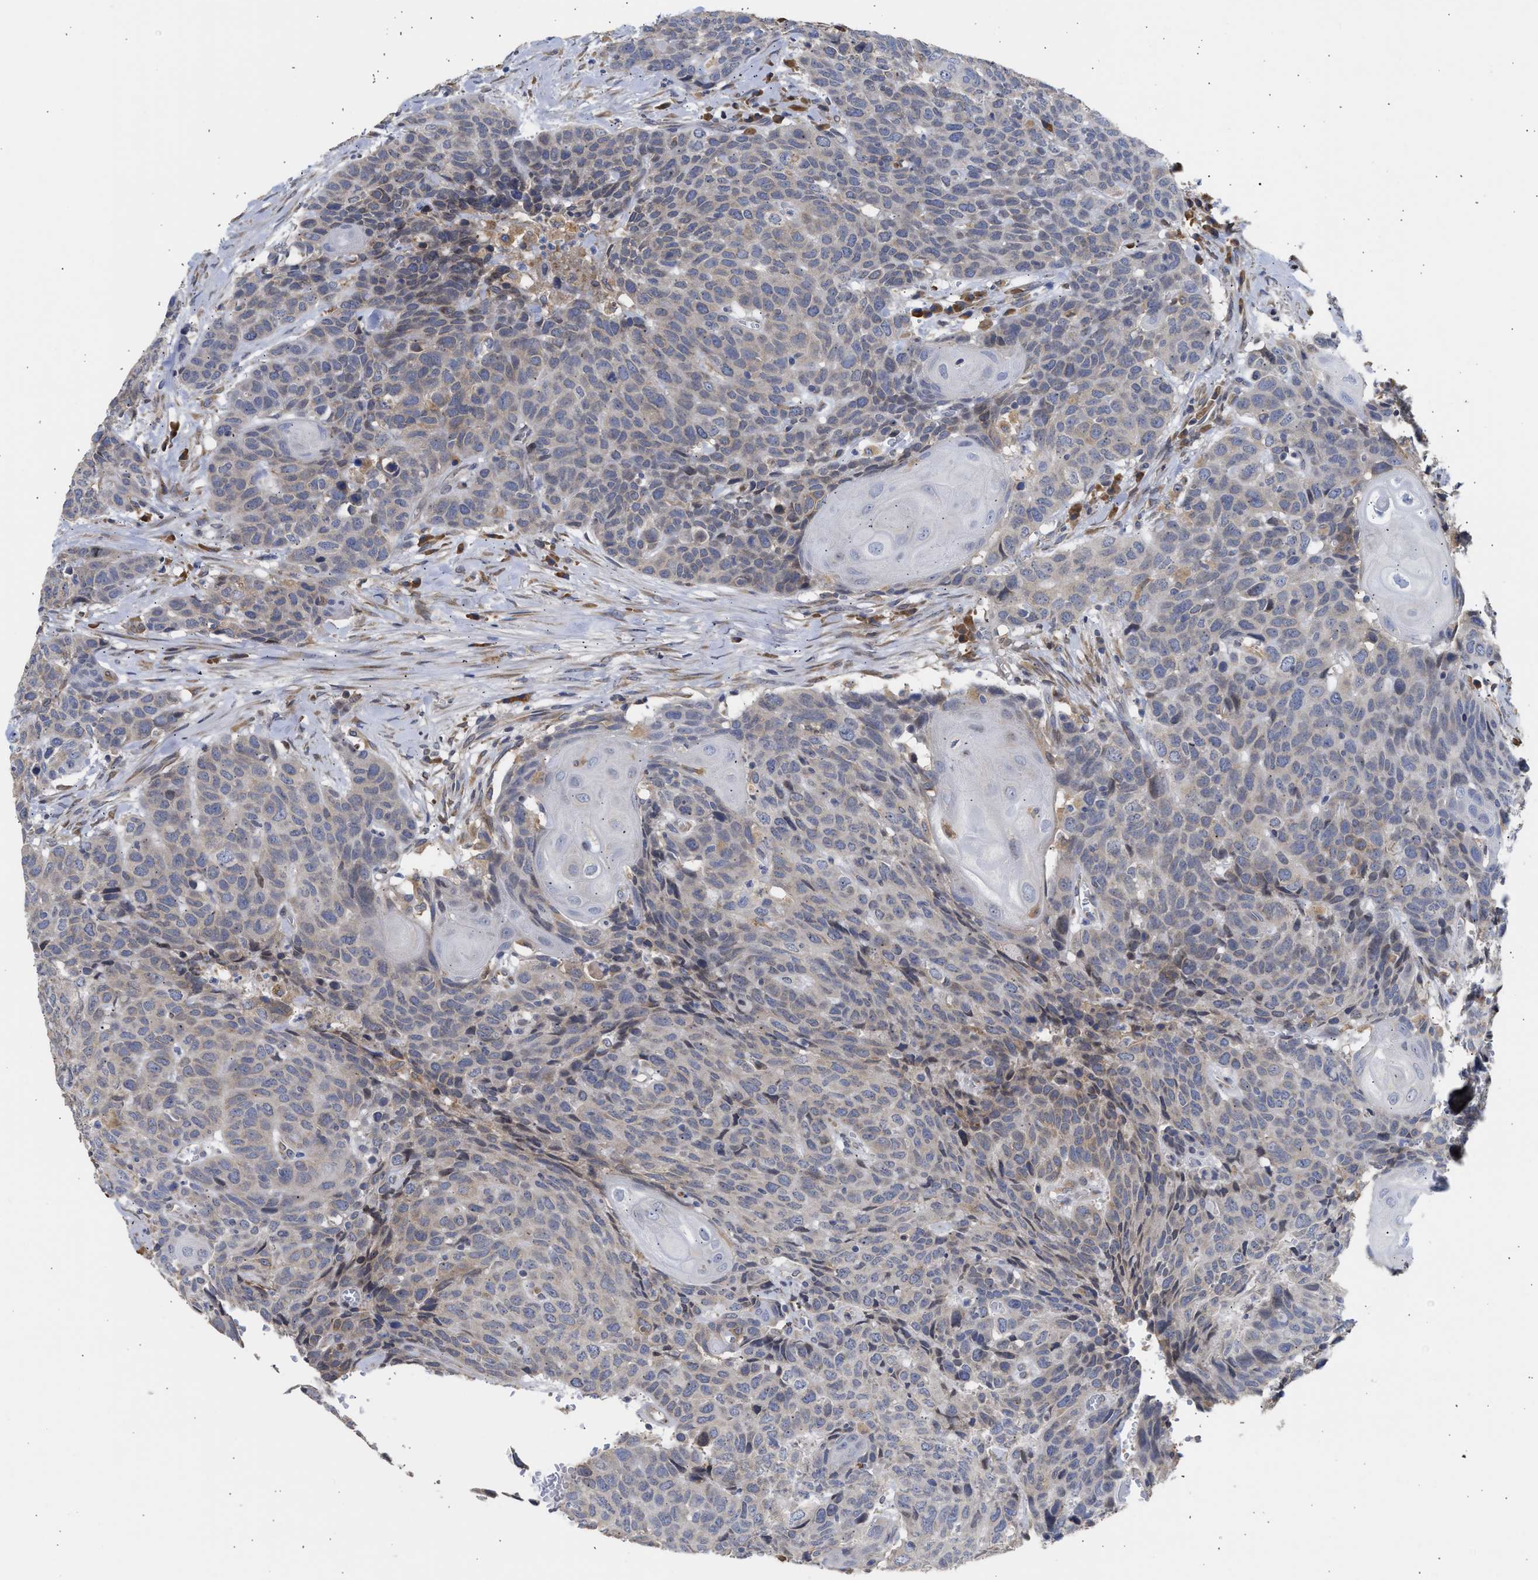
{"staining": {"intensity": "weak", "quantity": "<25%", "location": "cytoplasmic/membranous"}, "tissue": "head and neck cancer", "cell_type": "Tumor cells", "image_type": "cancer", "snomed": [{"axis": "morphology", "description": "Squamous cell carcinoma, NOS"}, {"axis": "topography", "description": "Head-Neck"}], "caption": "Histopathology image shows no significant protein positivity in tumor cells of head and neck cancer (squamous cell carcinoma).", "gene": "TMED1", "patient": {"sex": "male", "age": 66}}